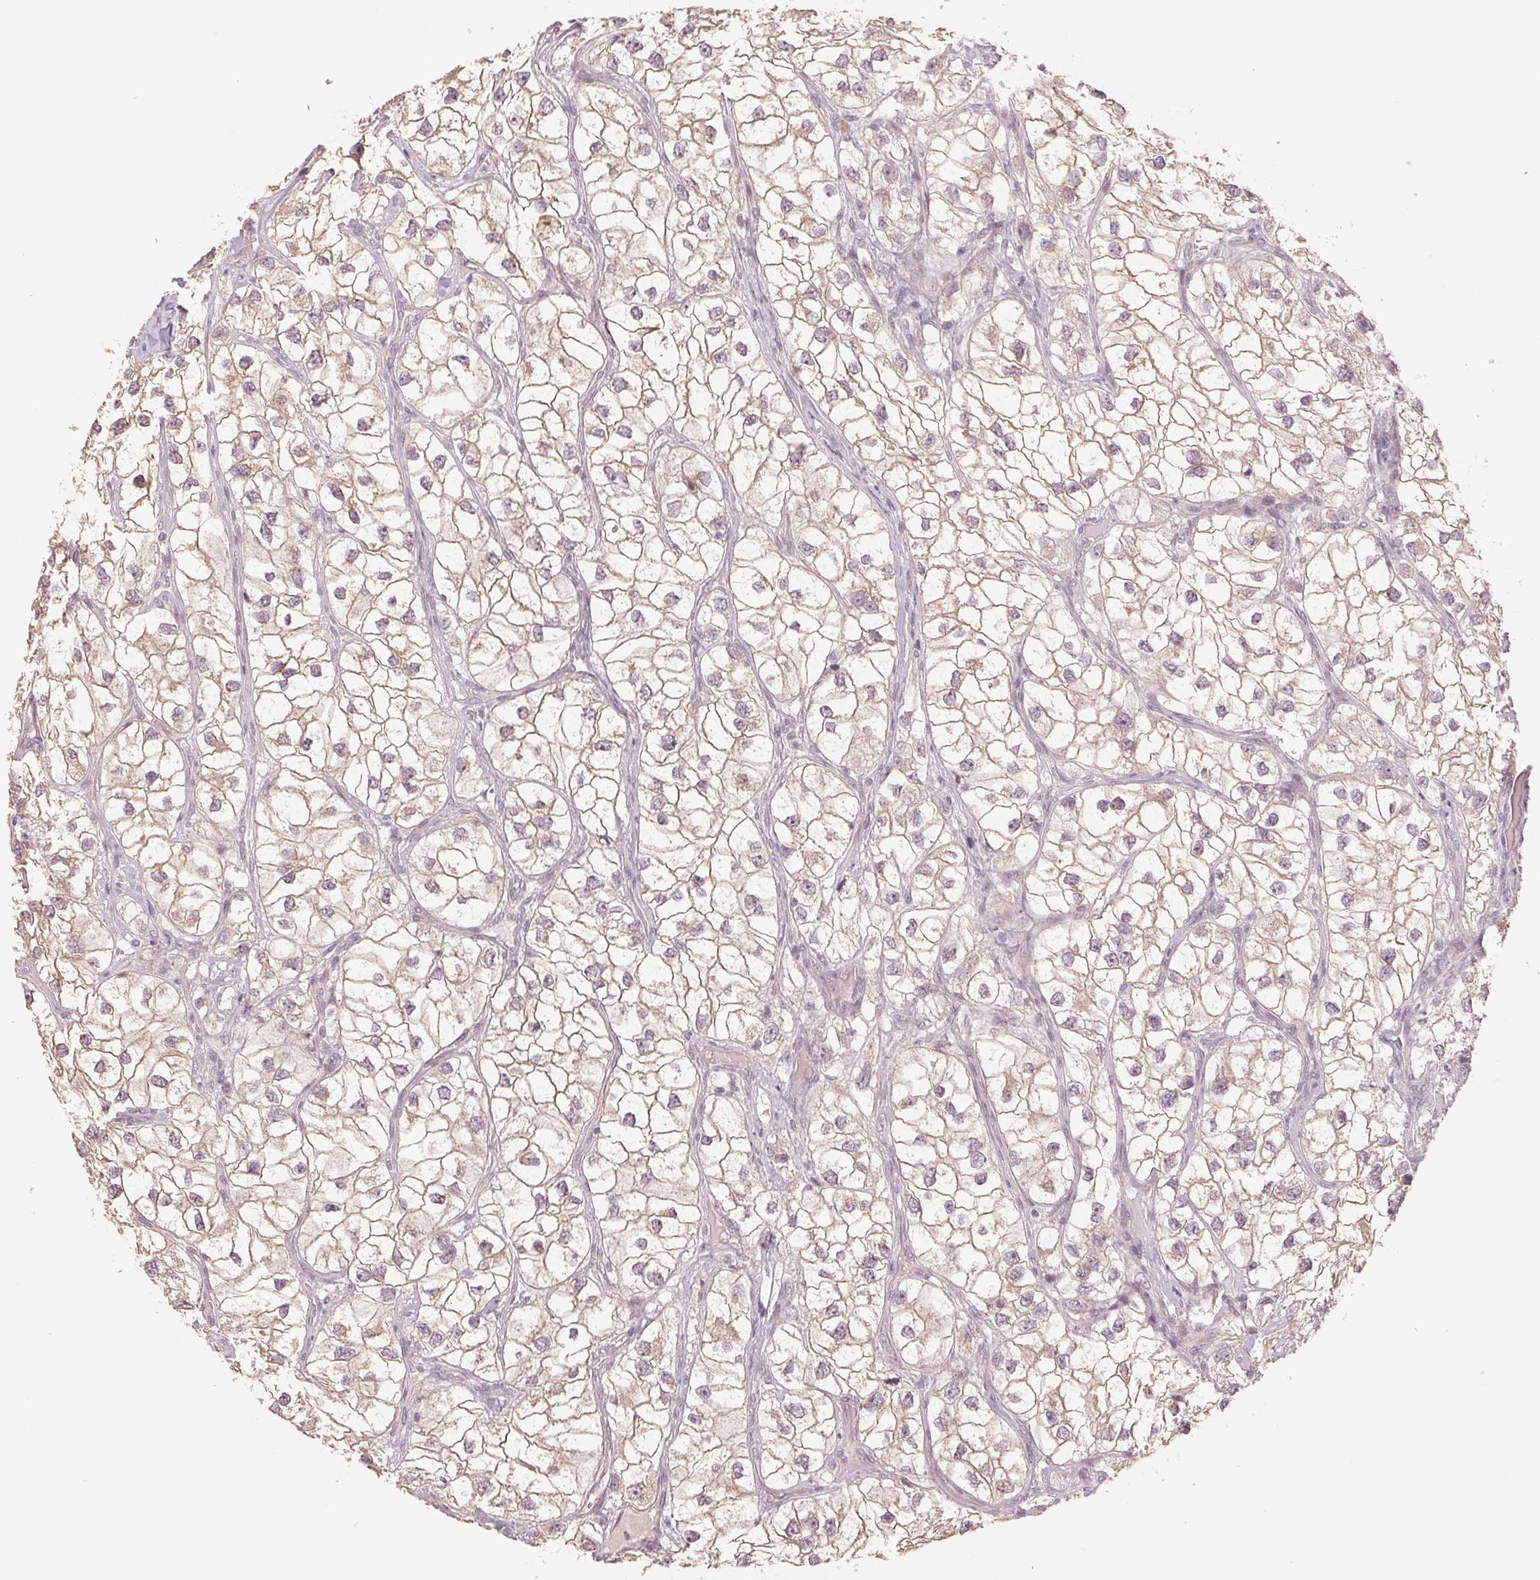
{"staining": {"intensity": "weak", "quantity": "25%-75%", "location": "cytoplasmic/membranous"}, "tissue": "renal cancer", "cell_type": "Tumor cells", "image_type": "cancer", "snomed": [{"axis": "morphology", "description": "Adenocarcinoma, NOS"}, {"axis": "topography", "description": "Kidney"}], "caption": "Renal adenocarcinoma stained for a protein (brown) demonstrates weak cytoplasmic/membranous positive expression in approximately 25%-75% of tumor cells.", "gene": "PPIA", "patient": {"sex": "male", "age": 59}}